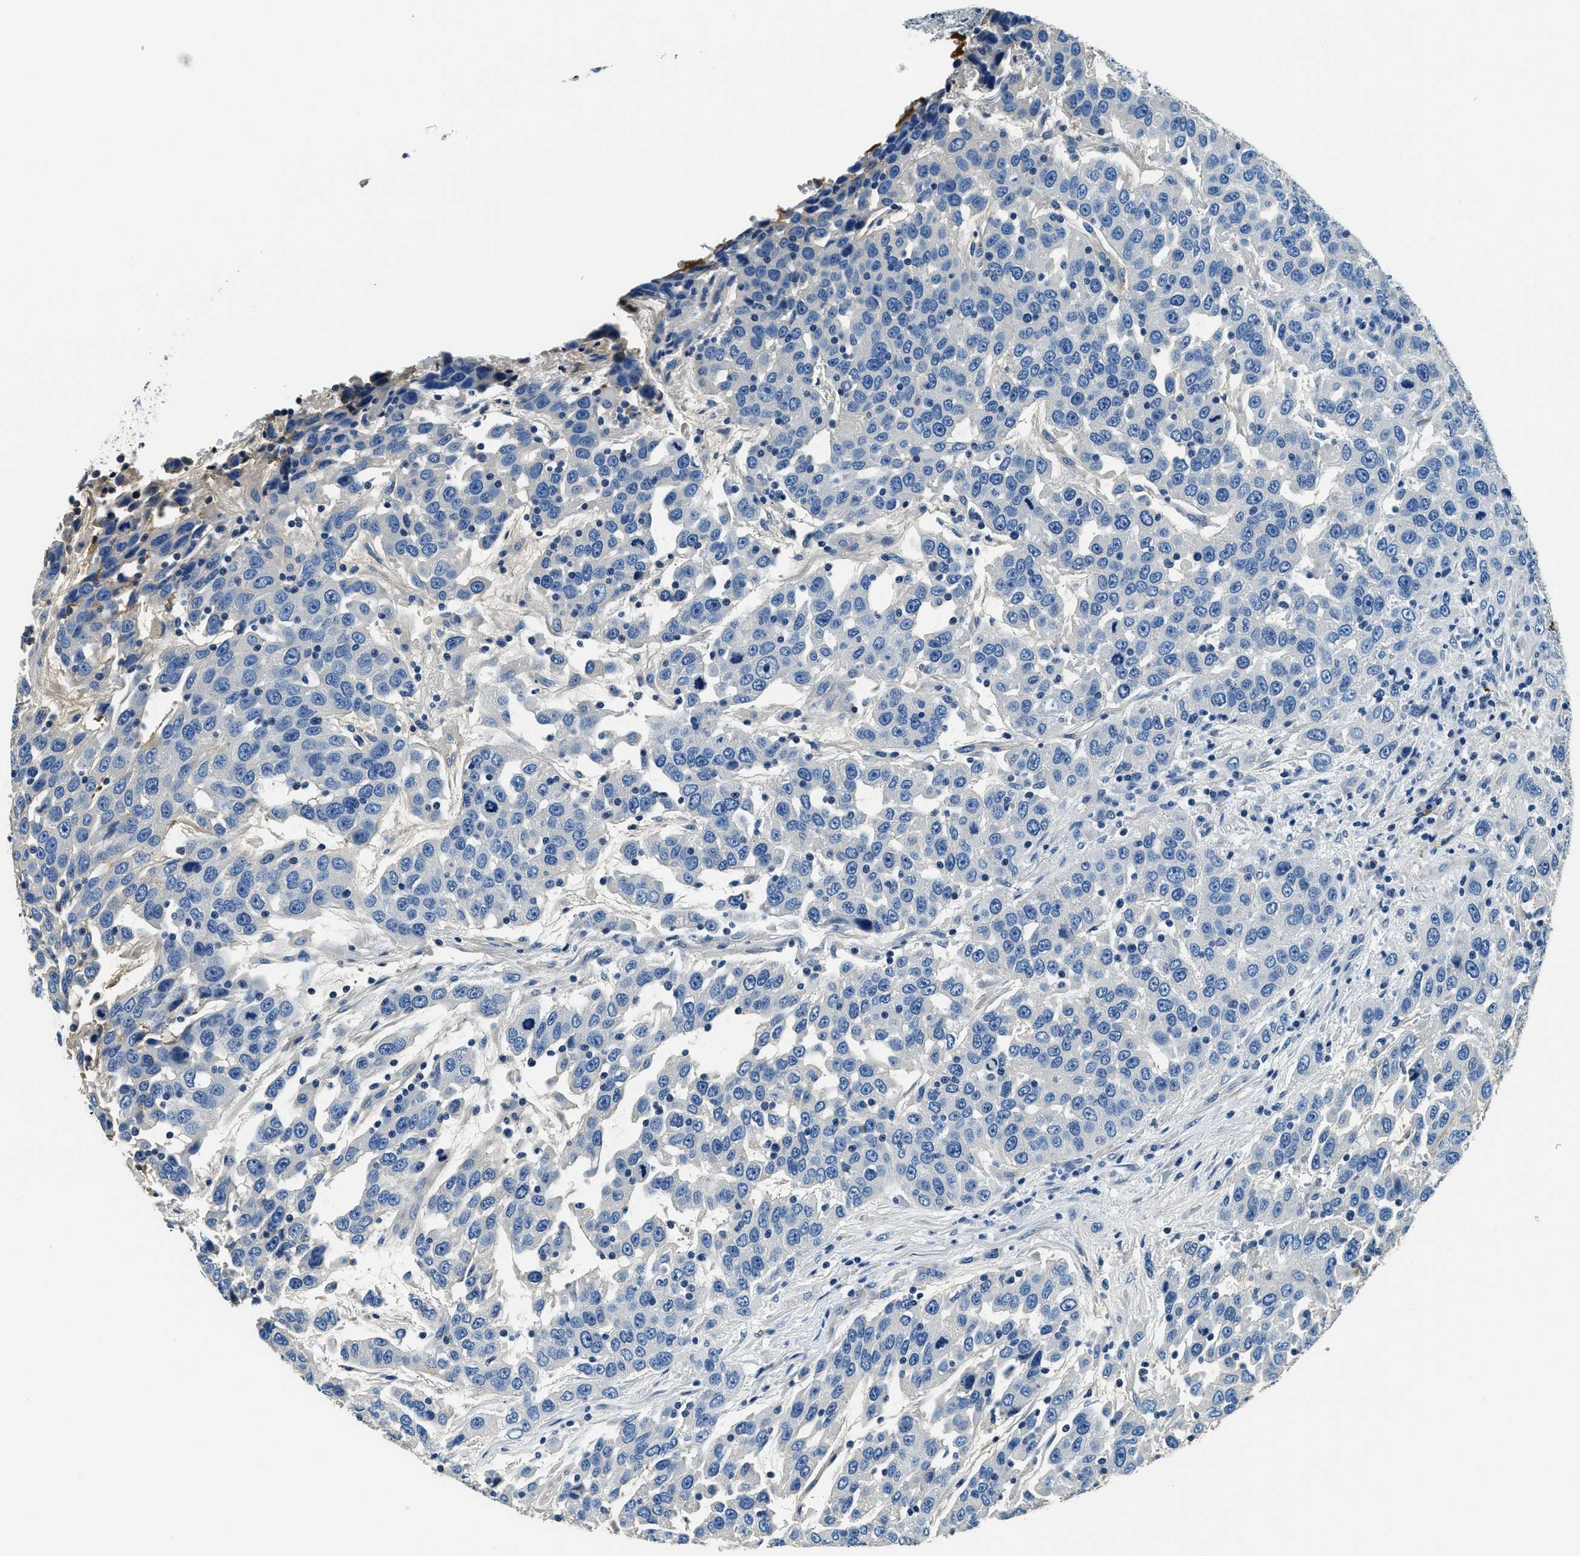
{"staining": {"intensity": "negative", "quantity": "none", "location": "none"}, "tissue": "urothelial cancer", "cell_type": "Tumor cells", "image_type": "cancer", "snomed": [{"axis": "morphology", "description": "Urothelial carcinoma, High grade"}, {"axis": "topography", "description": "Urinary bladder"}], "caption": "A micrograph of urothelial carcinoma (high-grade) stained for a protein displays no brown staining in tumor cells.", "gene": "TMEM186", "patient": {"sex": "female", "age": 80}}